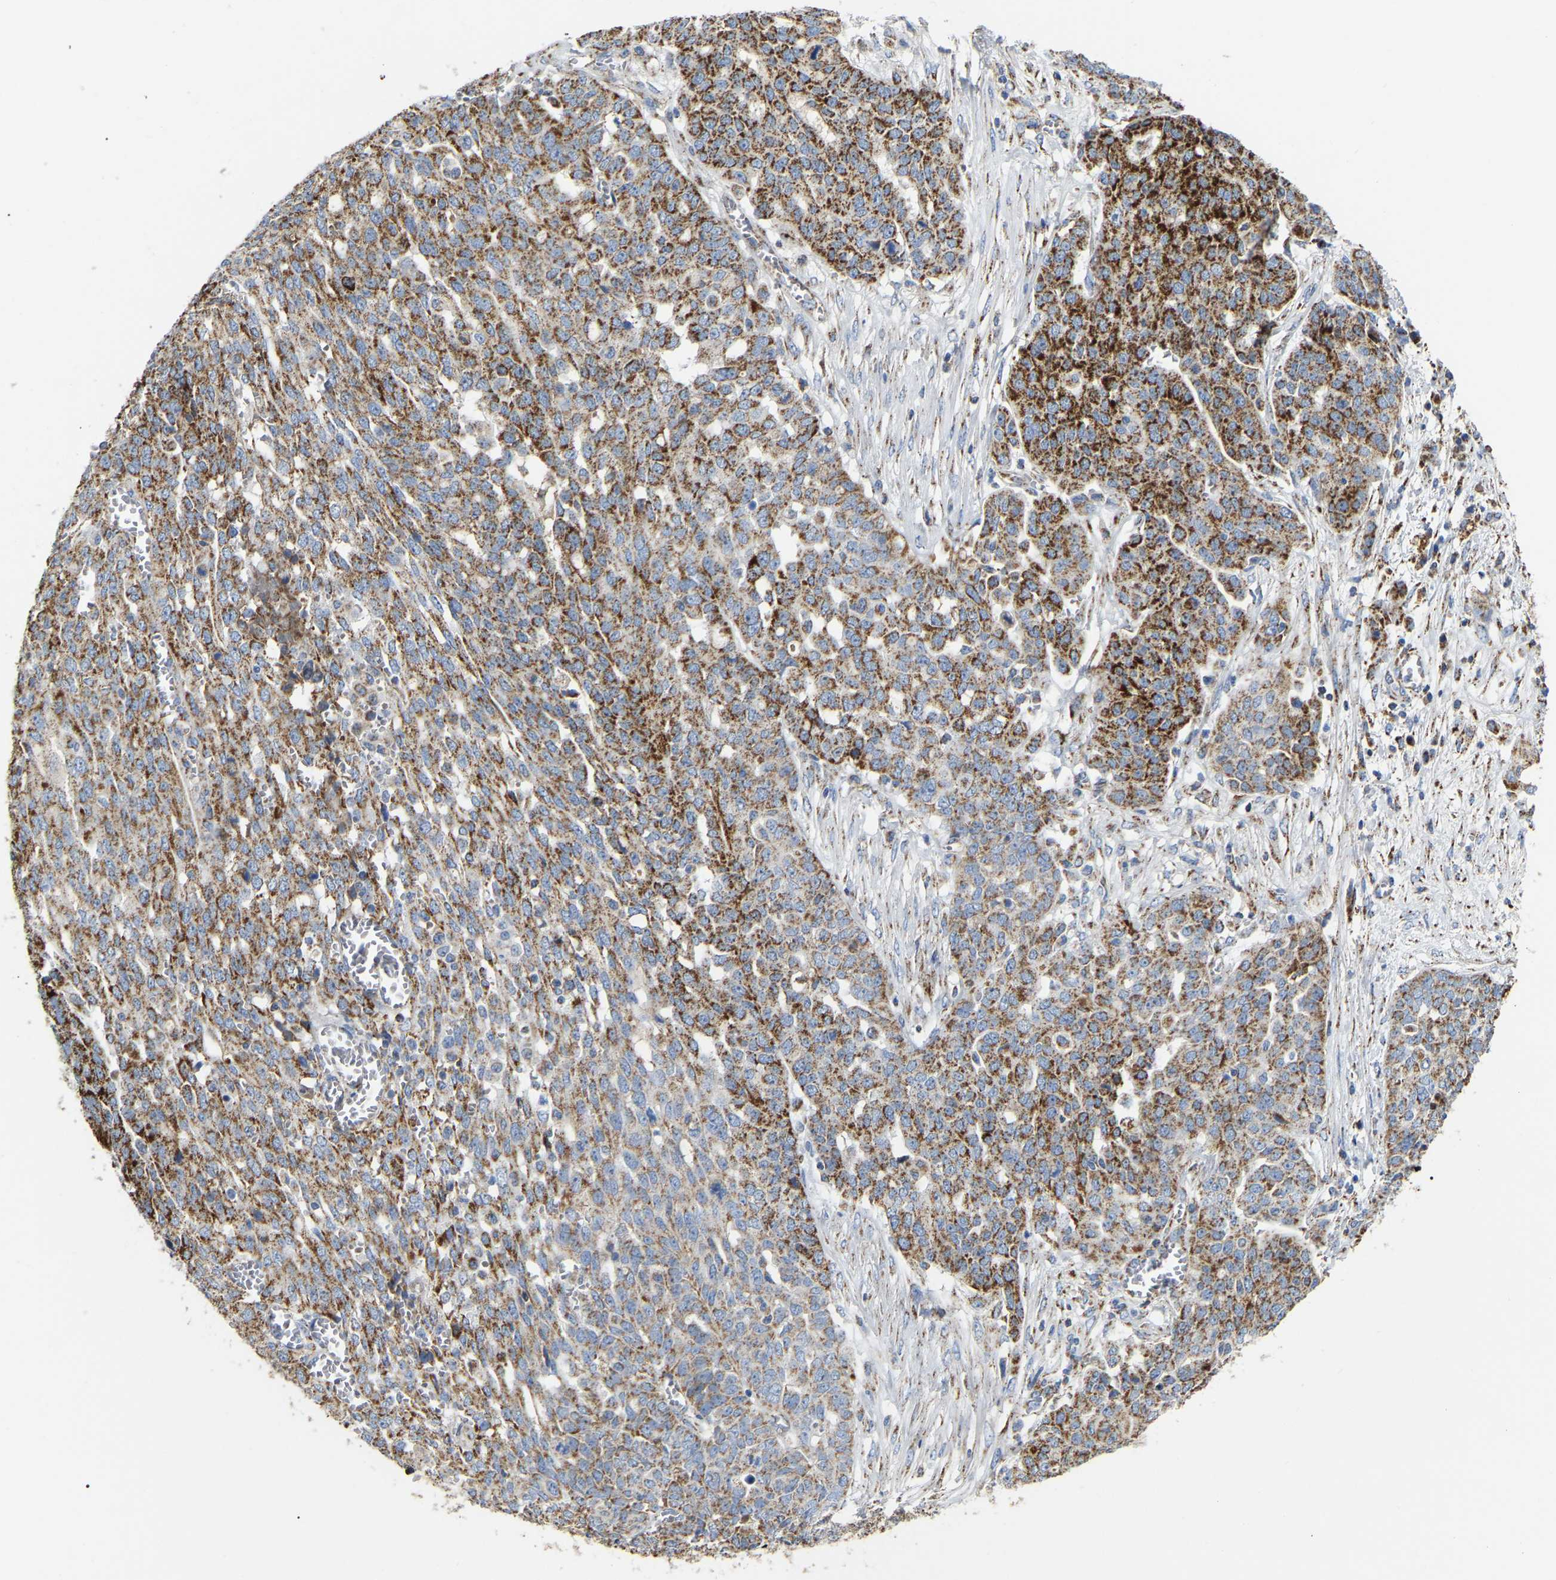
{"staining": {"intensity": "moderate", "quantity": ">75%", "location": "cytoplasmic/membranous"}, "tissue": "ovarian cancer", "cell_type": "Tumor cells", "image_type": "cancer", "snomed": [{"axis": "morphology", "description": "Cystadenocarcinoma, serous, NOS"}, {"axis": "topography", "description": "Soft tissue"}, {"axis": "topography", "description": "Ovary"}], "caption": "Protein expression analysis of human ovarian cancer (serous cystadenocarcinoma) reveals moderate cytoplasmic/membranous expression in about >75% of tumor cells.", "gene": "HIBADH", "patient": {"sex": "female", "age": 57}}